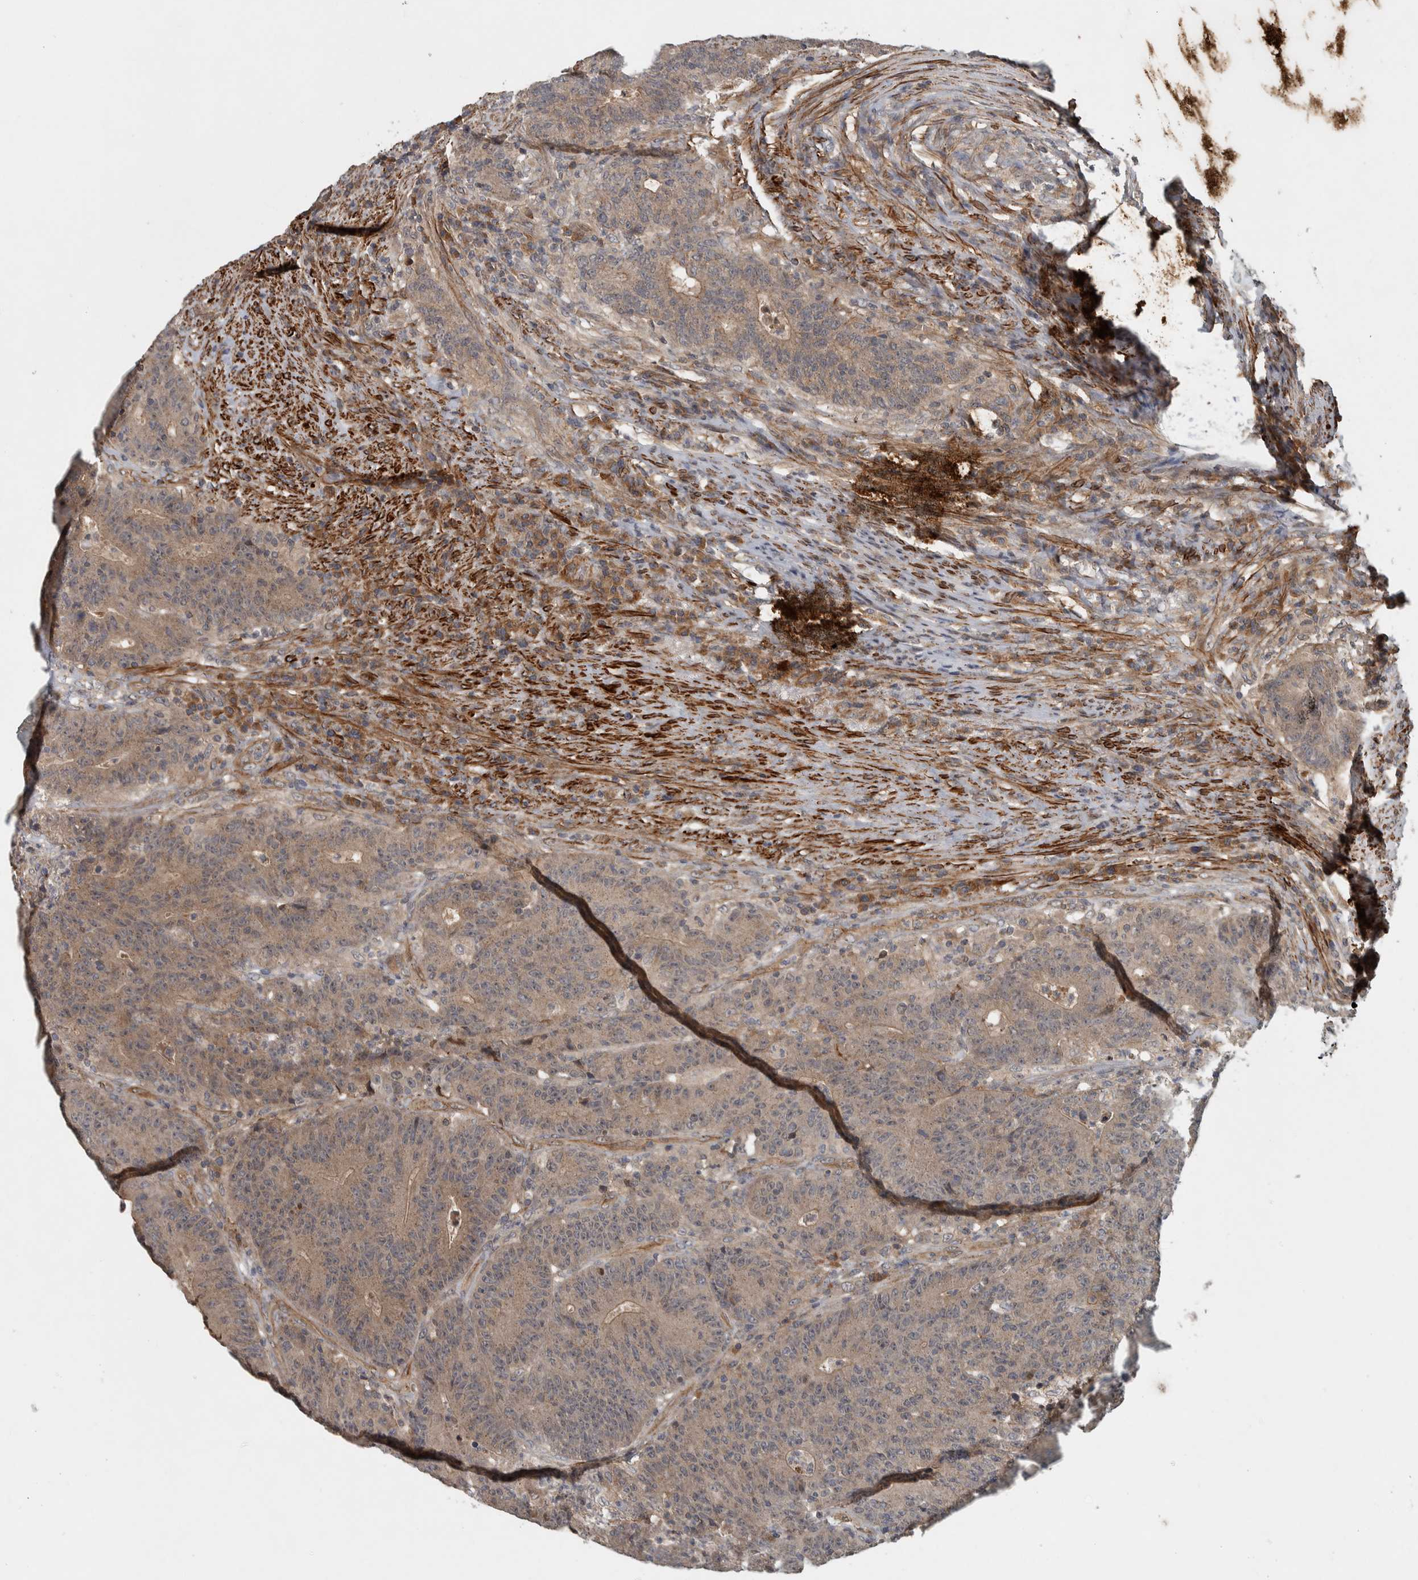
{"staining": {"intensity": "weak", "quantity": ">75%", "location": "cytoplasmic/membranous"}, "tissue": "colorectal cancer", "cell_type": "Tumor cells", "image_type": "cancer", "snomed": [{"axis": "morphology", "description": "Normal tissue, NOS"}, {"axis": "morphology", "description": "Adenocarcinoma, NOS"}, {"axis": "topography", "description": "Colon"}], "caption": "Protein staining of colorectal cancer tissue reveals weak cytoplasmic/membranous expression in approximately >75% of tumor cells. The protein of interest is stained brown, and the nuclei are stained in blue (DAB IHC with brightfield microscopy, high magnification).", "gene": "LBHD1", "patient": {"sex": "female", "age": 75}}